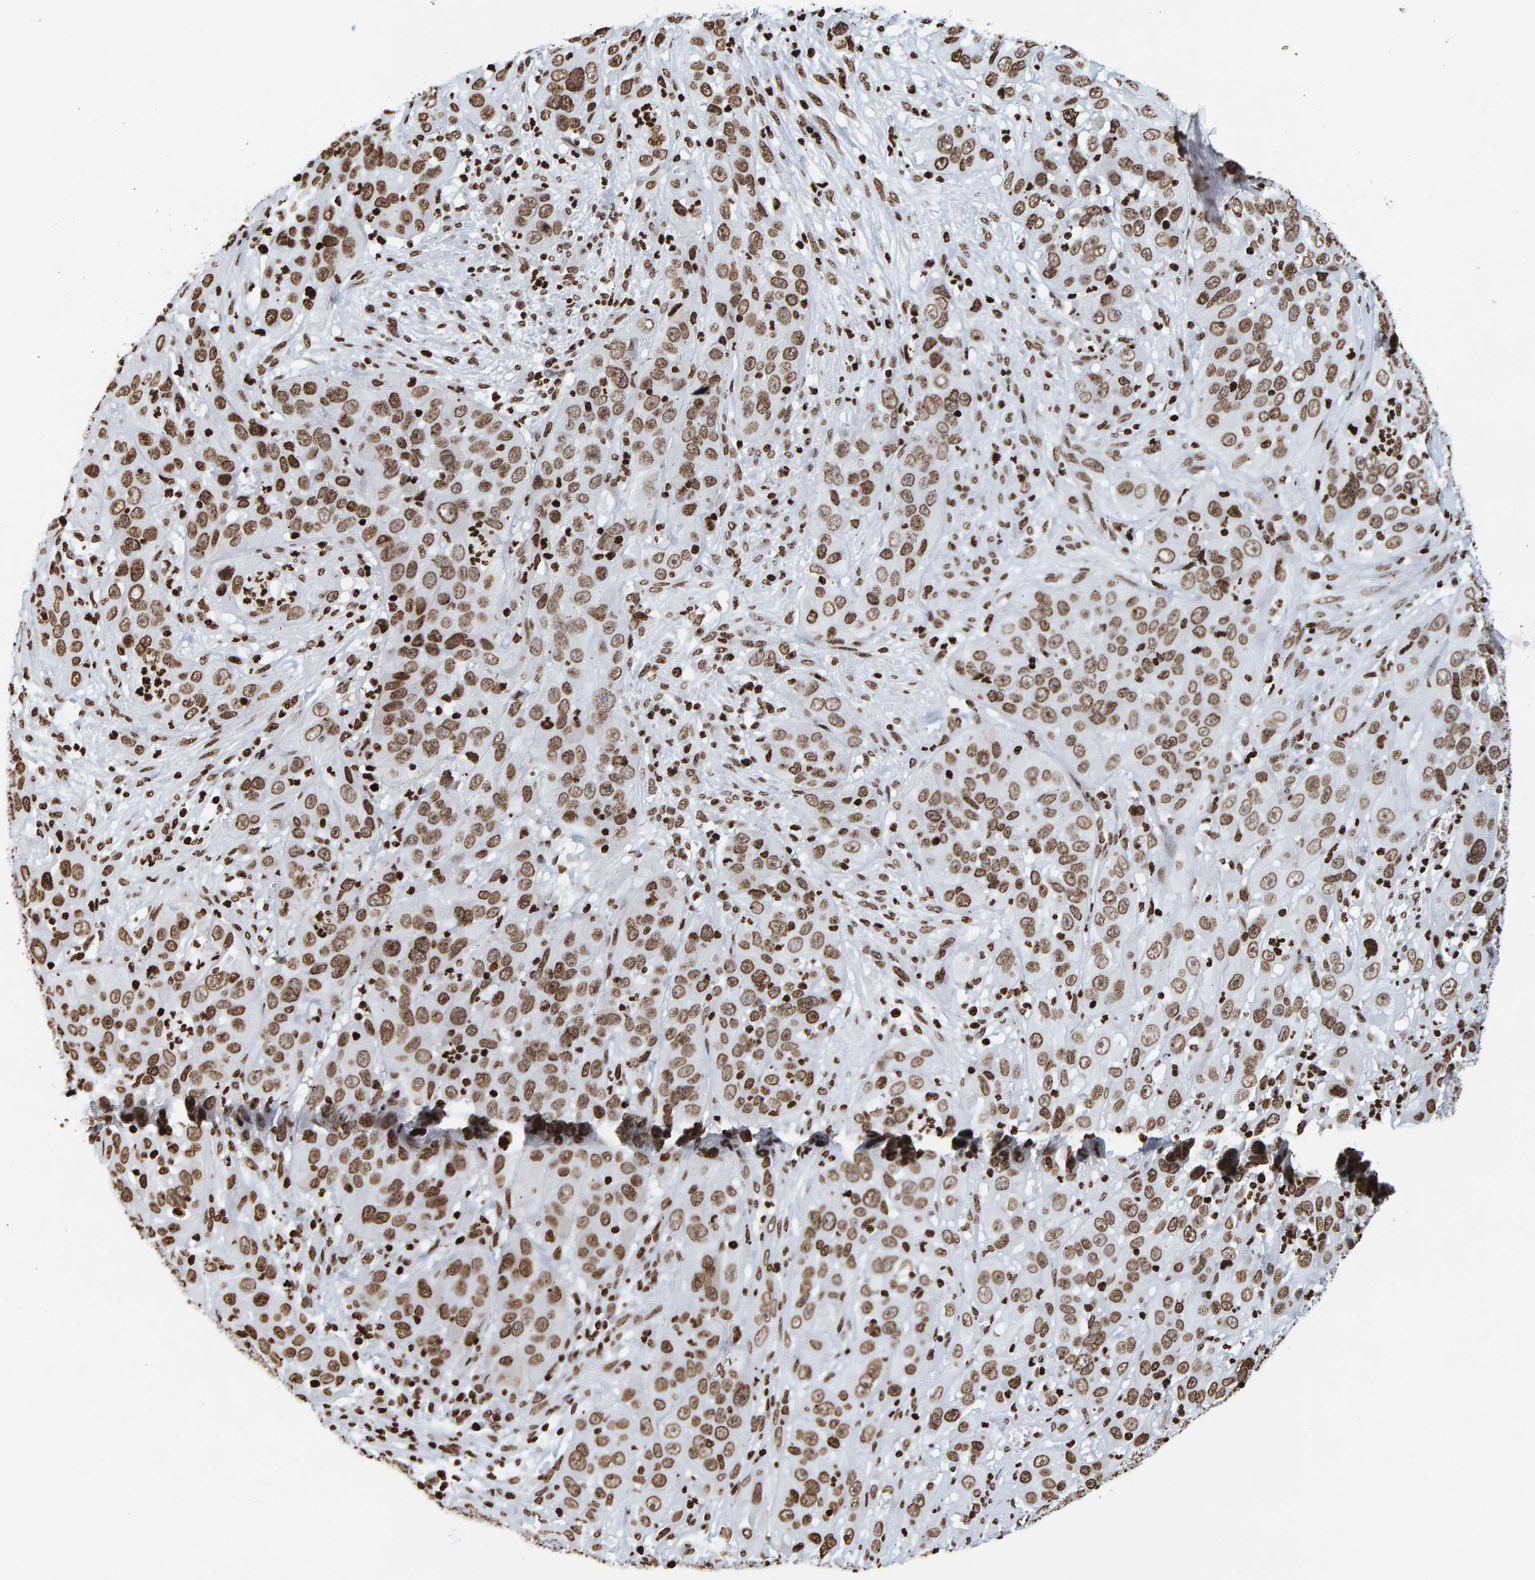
{"staining": {"intensity": "moderate", "quantity": ">75%", "location": "nuclear"}, "tissue": "cervical cancer", "cell_type": "Tumor cells", "image_type": "cancer", "snomed": [{"axis": "morphology", "description": "Squamous cell carcinoma, NOS"}, {"axis": "topography", "description": "Cervix"}], "caption": "Protein staining of squamous cell carcinoma (cervical) tissue displays moderate nuclear staining in about >75% of tumor cells. (IHC, brightfield microscopy, high magnification).", "gene": "BRF2", "patient": {"sex": "female", "age": 32}}